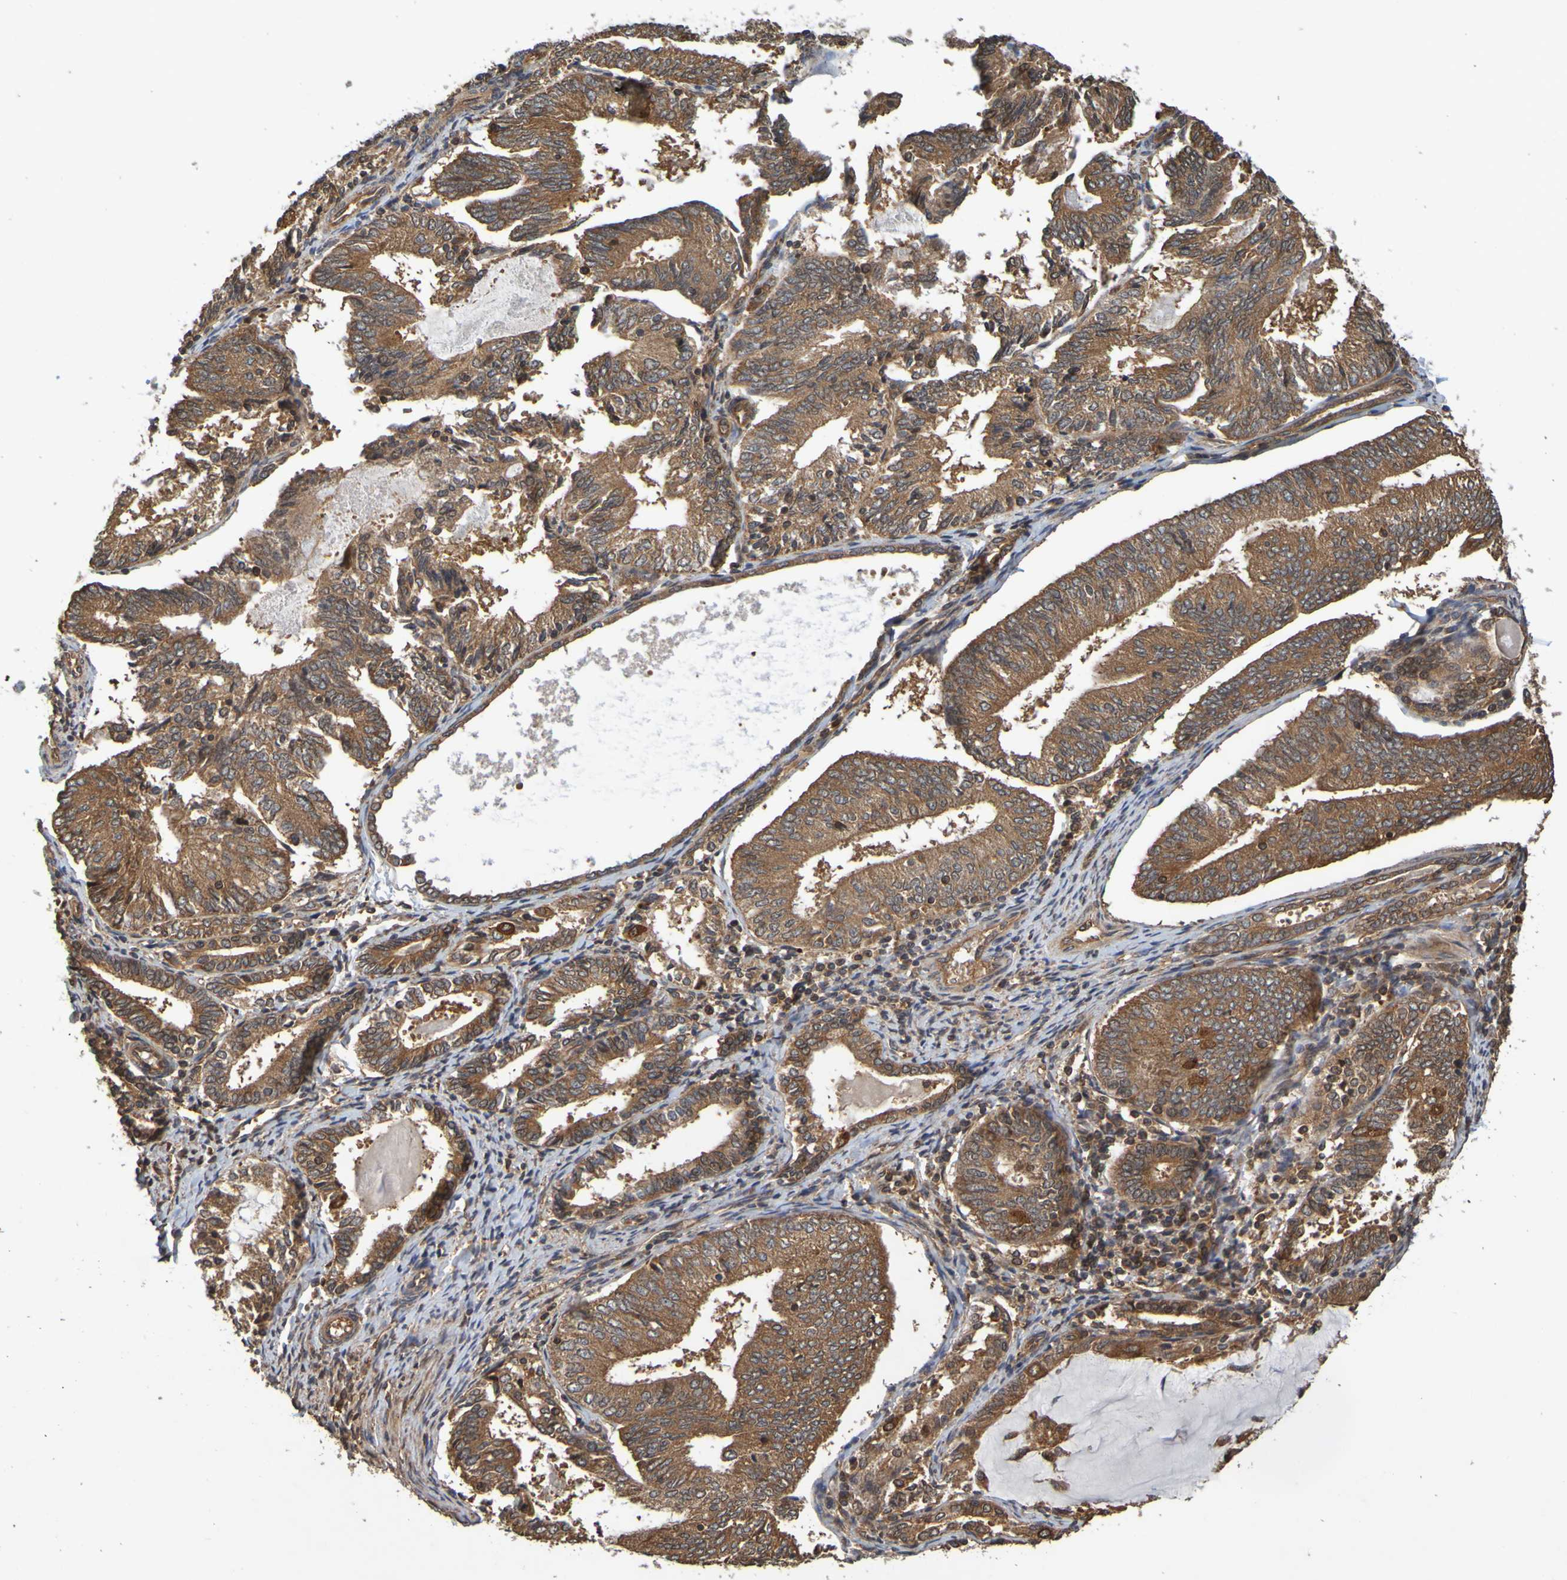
{"staining": {"intensity": "strong", "quantity": ">75%", "location": "cytoplasmic/membranous"}, "tissue": "endometrial cancer", "cell_type": "Tumor cells", "image_type": "cancer", "snomed": [{"axis": "morphology", "description": "Adenocarcinoma, NOS"}, {"axis": "topography", "description": "Endometrium"}], "caption": "Brown immunohistochemical staining in adenocarcinoma (endometrial) exhibits strong cytoplasmic/membranous positivity in about >75% of tumor cells. (Stains: DAB (3,3'-diaminobenzidine) in brown, nuclei in blue, Microscopy: brightfield microscopy at high magnification).", "gene": "OCRL", "patient": {"sex": "female", "age": 81}}